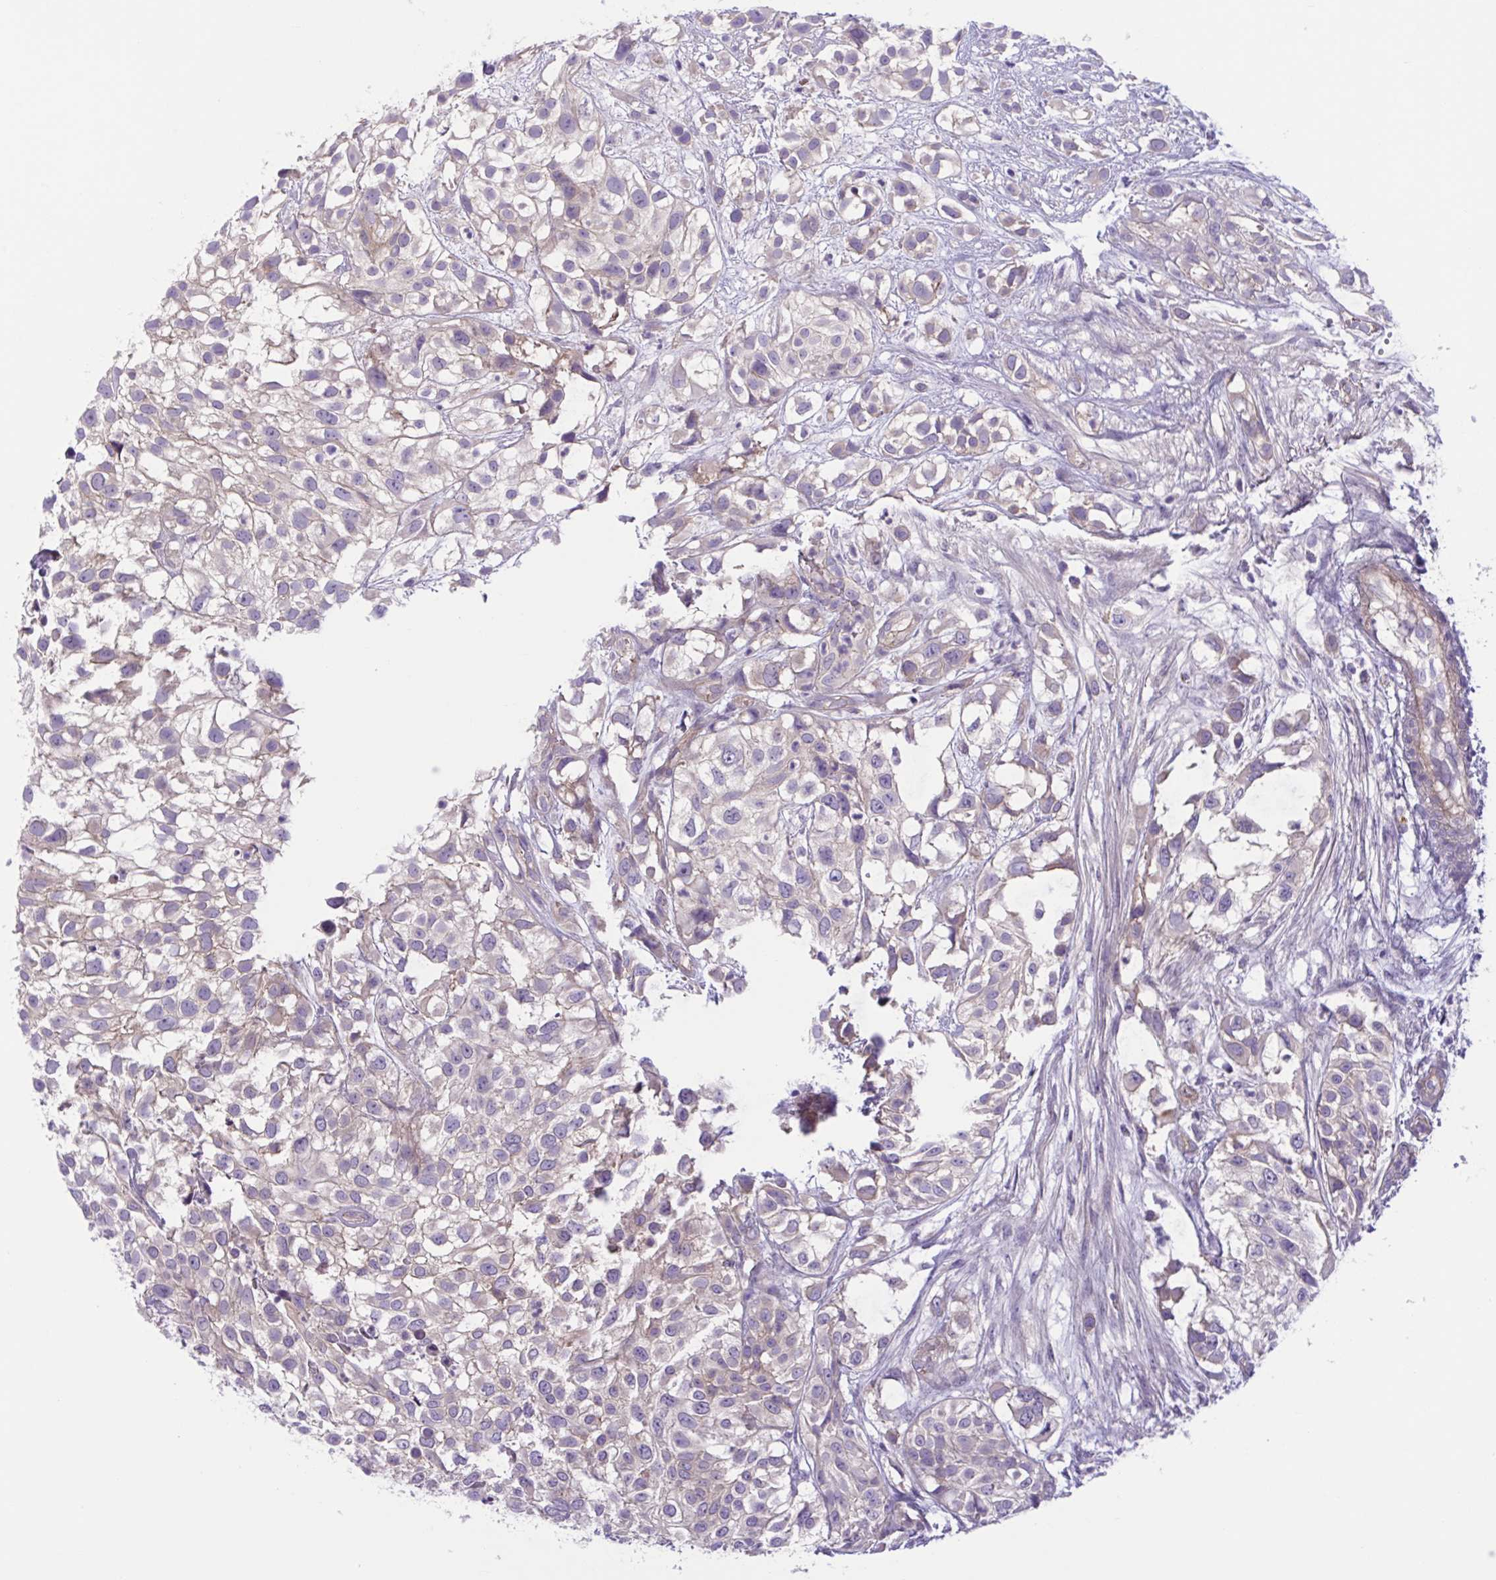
{"staining": {"intensity": "weak", "quantity": "<25%", "location": "cytoplasmic/membranous"}, "tissue": "urothelial cancer", "cell_type": "Tumor cells", "image_type": "cancer", "snomed": [{"axis": "morphology", "description": "Urothelial carcinoma, High grade"}, {"axis": "topography", "description": "Urinary bladder"}], "caption": "A high-resolution histopathology image shows IHC staining of high-grade urothelial carcinoma, which displays no significant positivity in tumor cells.", "gene": "TTC7B", "patient": {"sex": "male", "age": 56}}